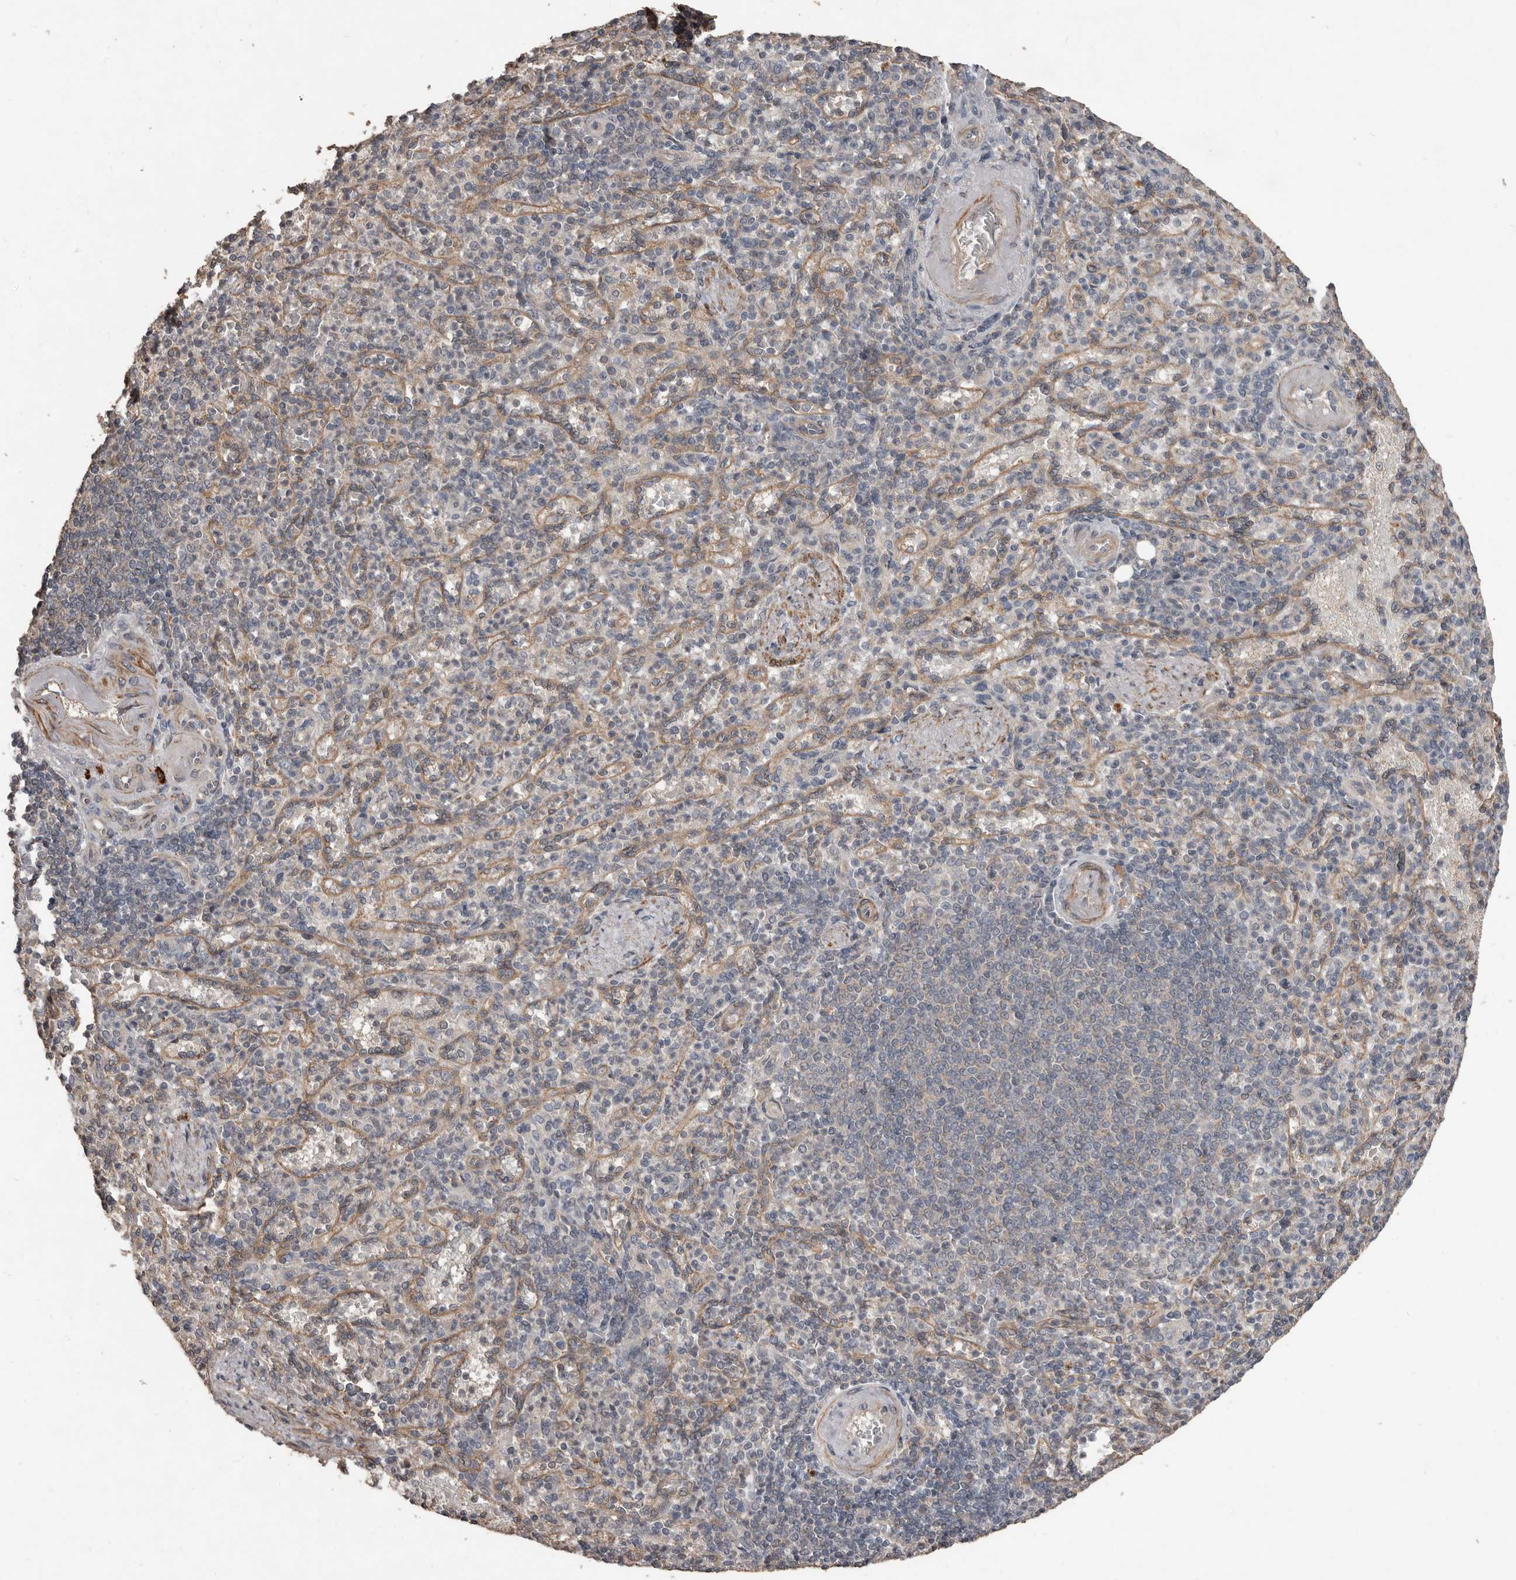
{"staining": {"intensity": "moderate", "quantity": "<25%", "location": "cytoplasmic/membranous"}, "tissue": "spleen", "cell_type": "Cells in red pulp", "image_type": "normal", "snomed": [{"axis": "morphology", "description": "Normal tissue, NOS"}, {"axis": "topography", "description": "Spleen"}], "caption": "Protein expression analysis of unremarkable human spleen reveals moderate cytoplasmic/membranous positivity in about <25% of cells in red pulp. Nuclei are stained in blue.", "gene": "BAMBI", "patient": {"sex": "female", "age": 74}}